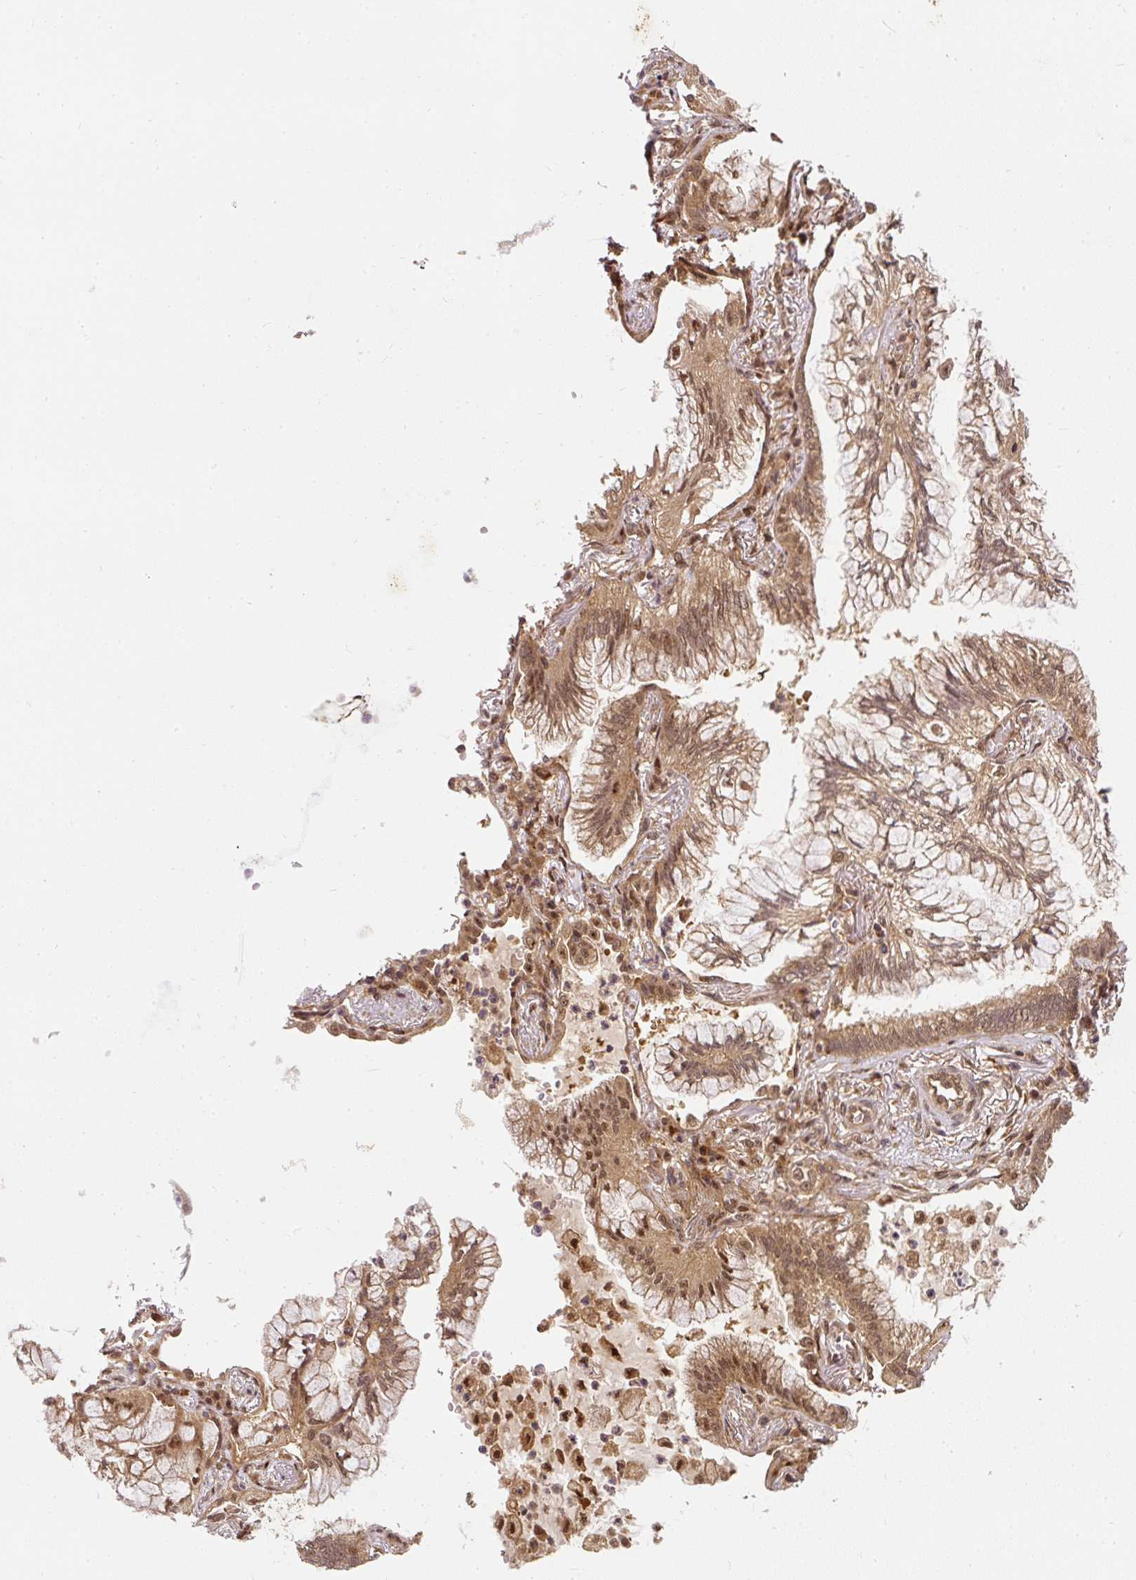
{"staining": {"intensity": "moderate", "quantity": ">75%", "location": "cytoplasmic/membranous,nuclear"}, "tissue": "lung cancer", "cell_type": "Tumor cells", "image_type": "cancer", "snomed": [{"axis": "morphology", "description": "Adenocarcinoma, NOS"}, {"axis": "topography", "description": "Lung"}], "caption": "Adenocarcinoma (lung) stained with a brown dye displays moderate cytoplasmic/membranous and nuclear positive staining in about >75% of tumor cells.", "gene": "PSMD1", "patient": {"sex": "female", "age": 70}}